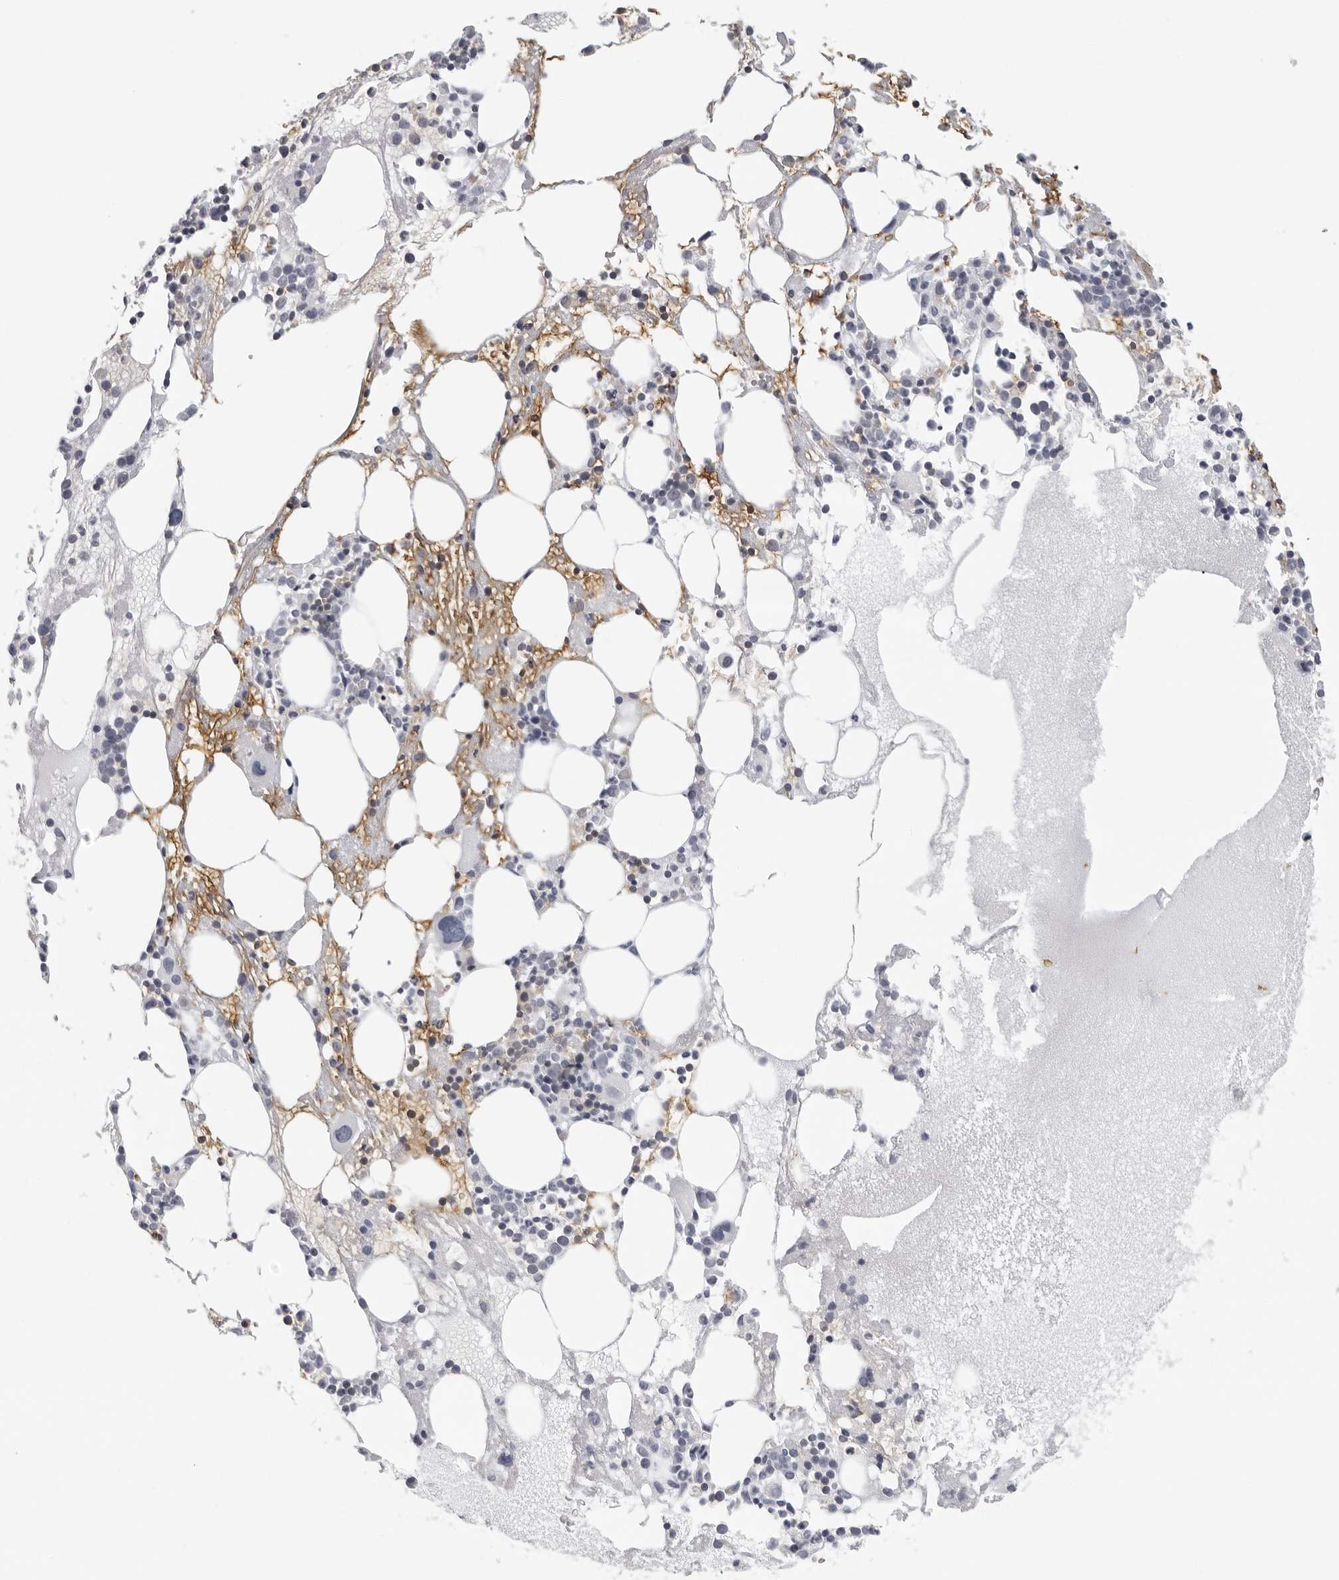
{"staining": {"intensity": "negative", "quantity": "none", "location": "none"}, "tissue": "bone marrow", "cell_type": "Hematopoietic cells", "image_type": "normal", "snomed": [{"axis": "morphology", "description": "Normal tissue, NOS"}, {"axis": "topography", "description": "Bone marrow"}], "caption": "This is a photomicrograph of immunohistochemistry staining of unremarkable bone marrow, which shows no expression in hematopoietic cells. Nuclei are stained in blue.", "gene": "EPB41", "patient": {"sex": "female", "age": 52}}